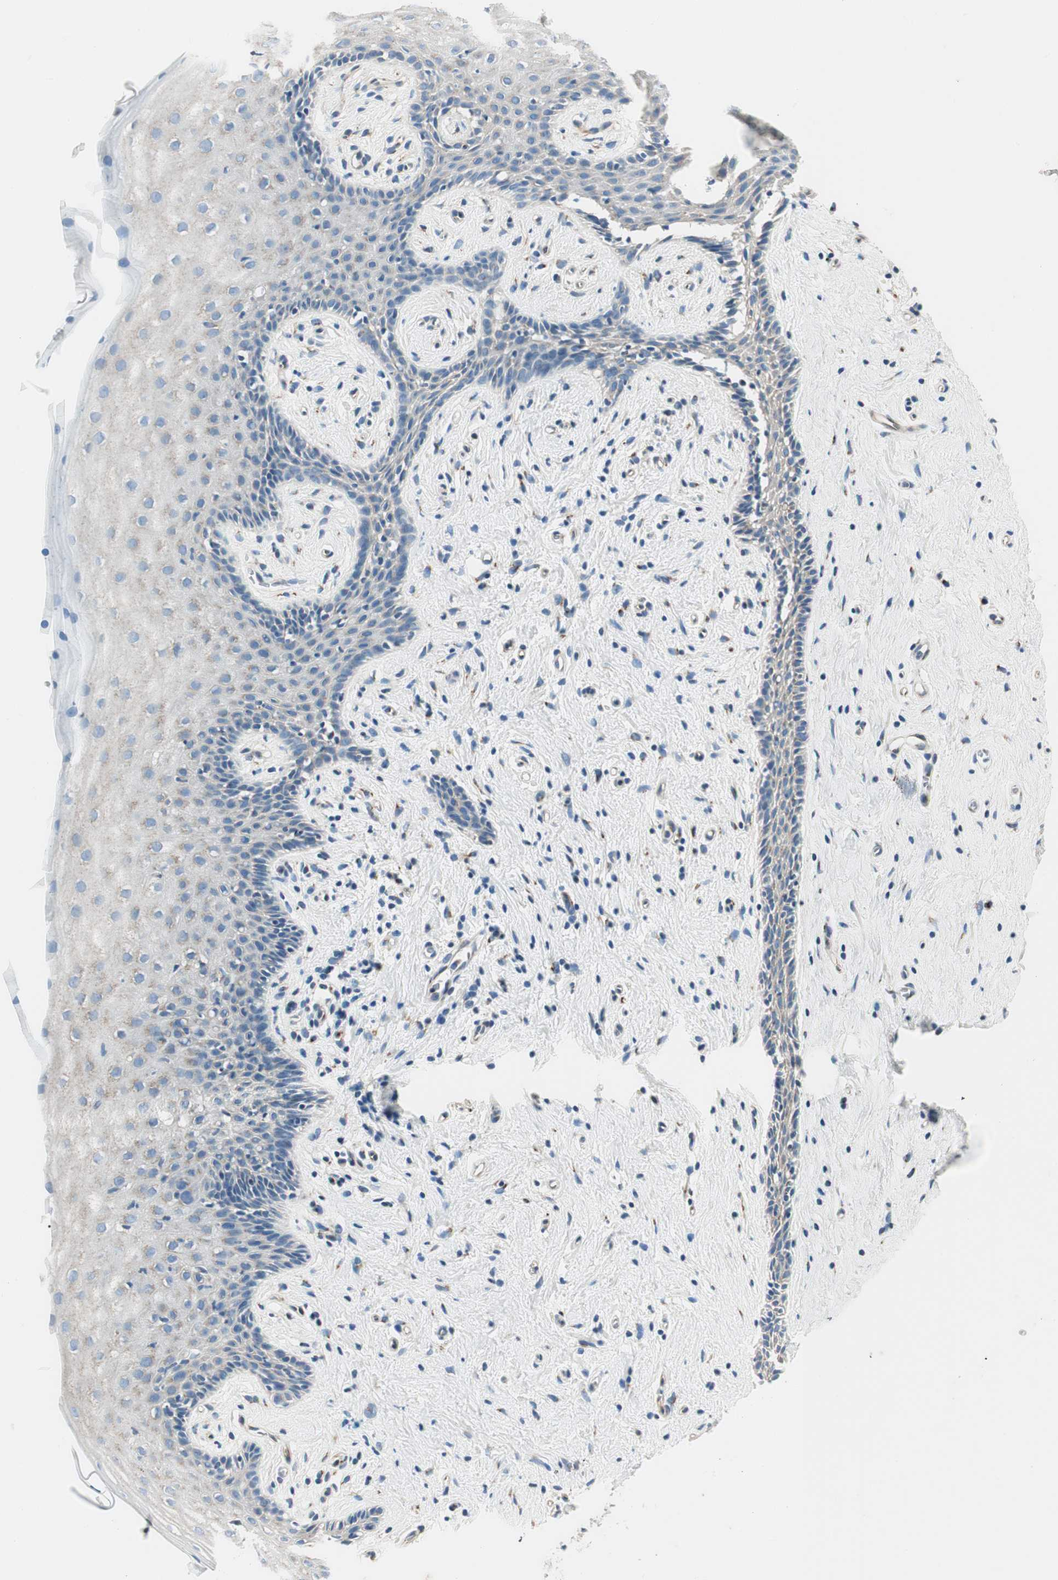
{"staining": {"intensity": "weak", "quantity": "<25%", "location": "cytoplasmic/membranous"}, "tissue": "vagina", "cell_type": "Squamous epithelial cells", "image_type": "normal", "snomed": [{"axis": "morphology", "description": "Normal tissue, NOS"}, {"axis": "topography", "description": "Vagina"}], "caption": "Immunohistochemistry (IHC) of unremarkable human vagina reveals no positivity in squamous epithelial cells. The staining was performed using DAB to visualize the protein expression in brown, while the nuclei were stained in blue with hematoxylin (Magnification: 20x).", "gene": "TMF1", "patient": {"sex": "female", "age": 44}}